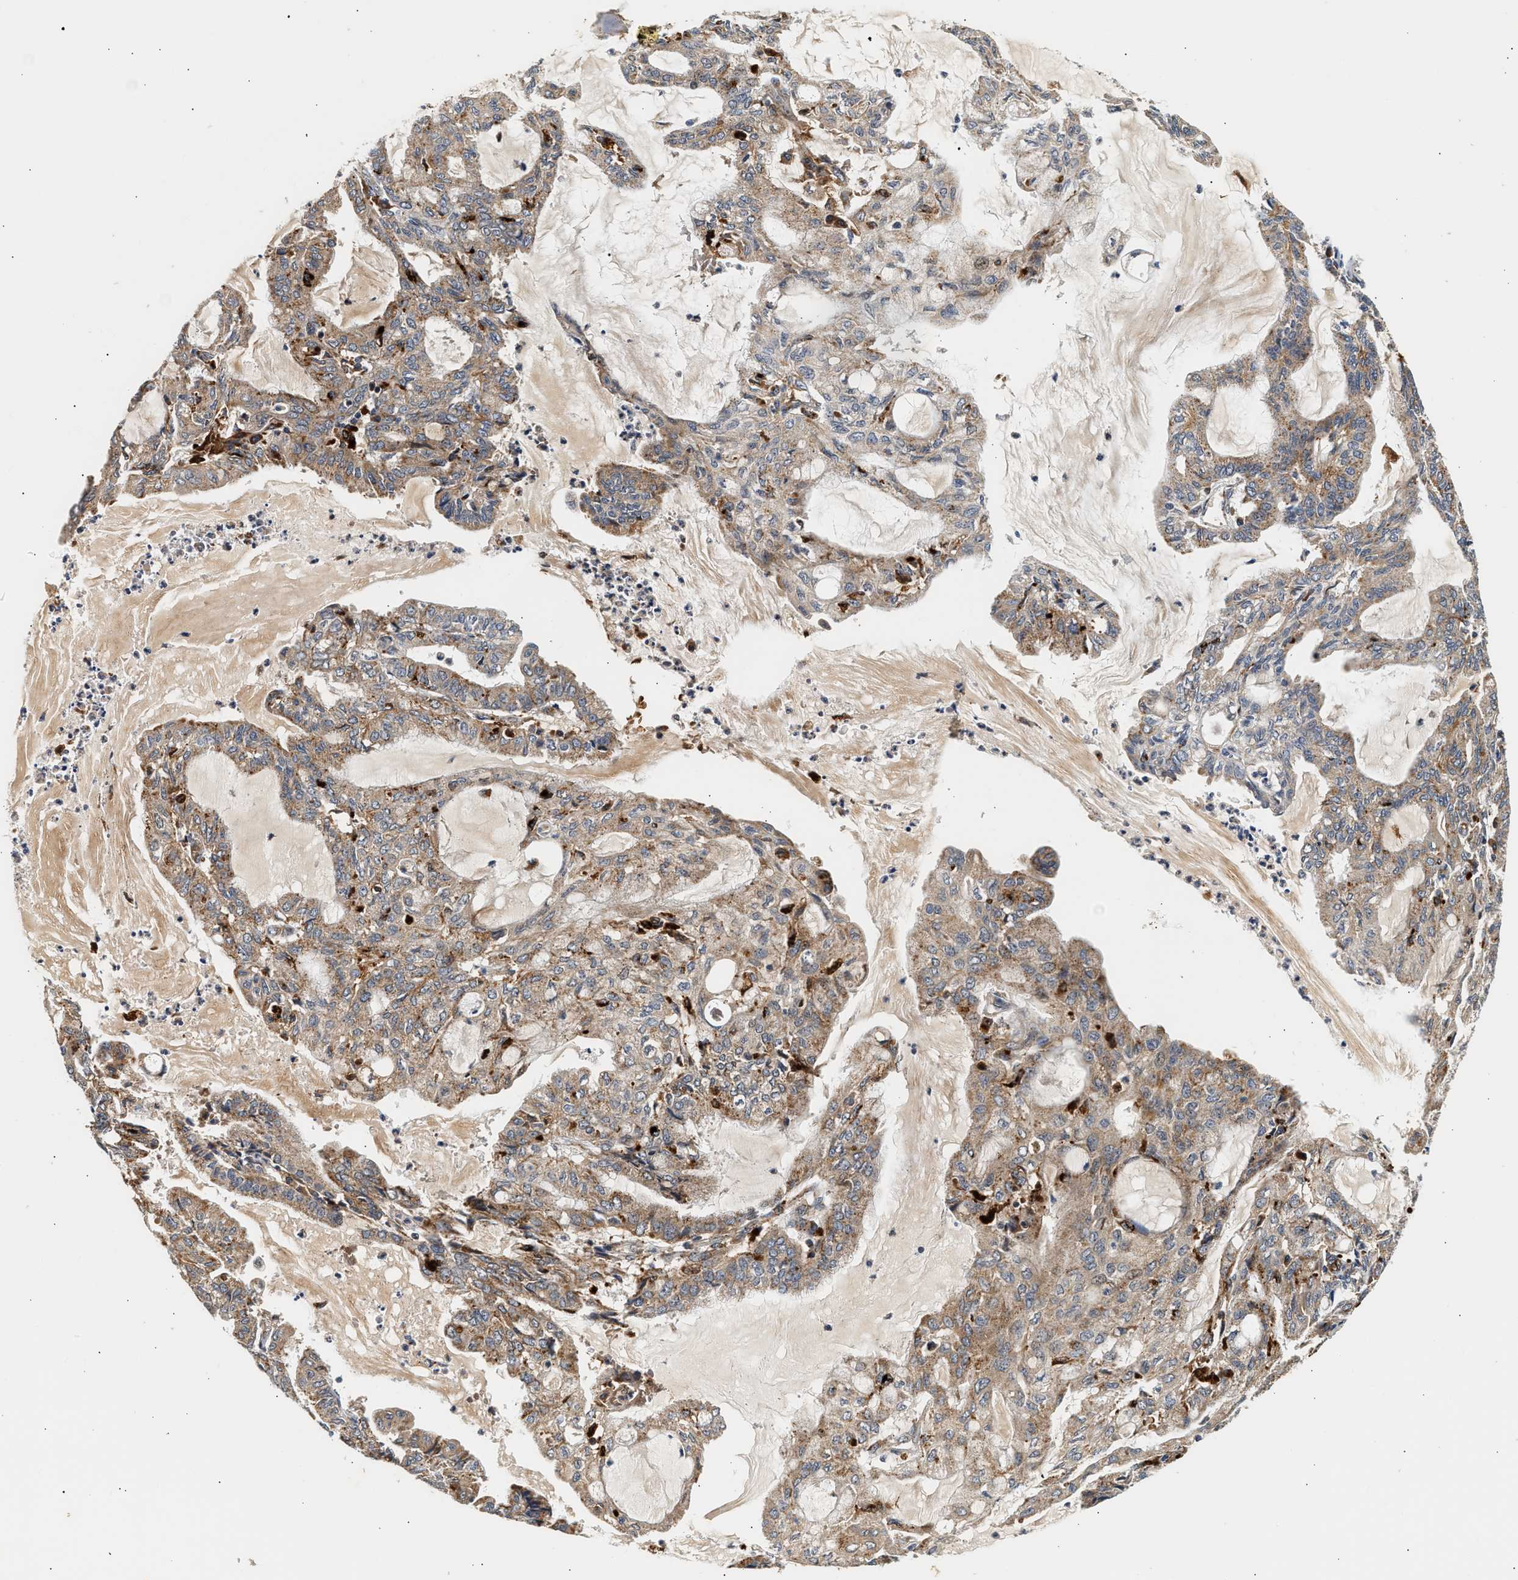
{"staining": {"intensity": "moderate", "quantity": ">75%", "location": "cytoplasmic/membranous"}, "tissue": "endometrial cancer", "cell_type": "Tumor cells", "image_type": "cancer", "snomed": [{"axis": "morphology", "description": "Adenocarcinoma, NOS"}, {"axis": "topography", "description": "Endometrium"}], "caption": "Approximately >75% of tumor cells in human adenocarcinoma (endometrial) demonstrate moderate cytoplasmic/membranous protein staining as visualized by brown immunohistochemical staining.", "gene": "PLD3", "patient": {"sex": "female", "age": 86}}